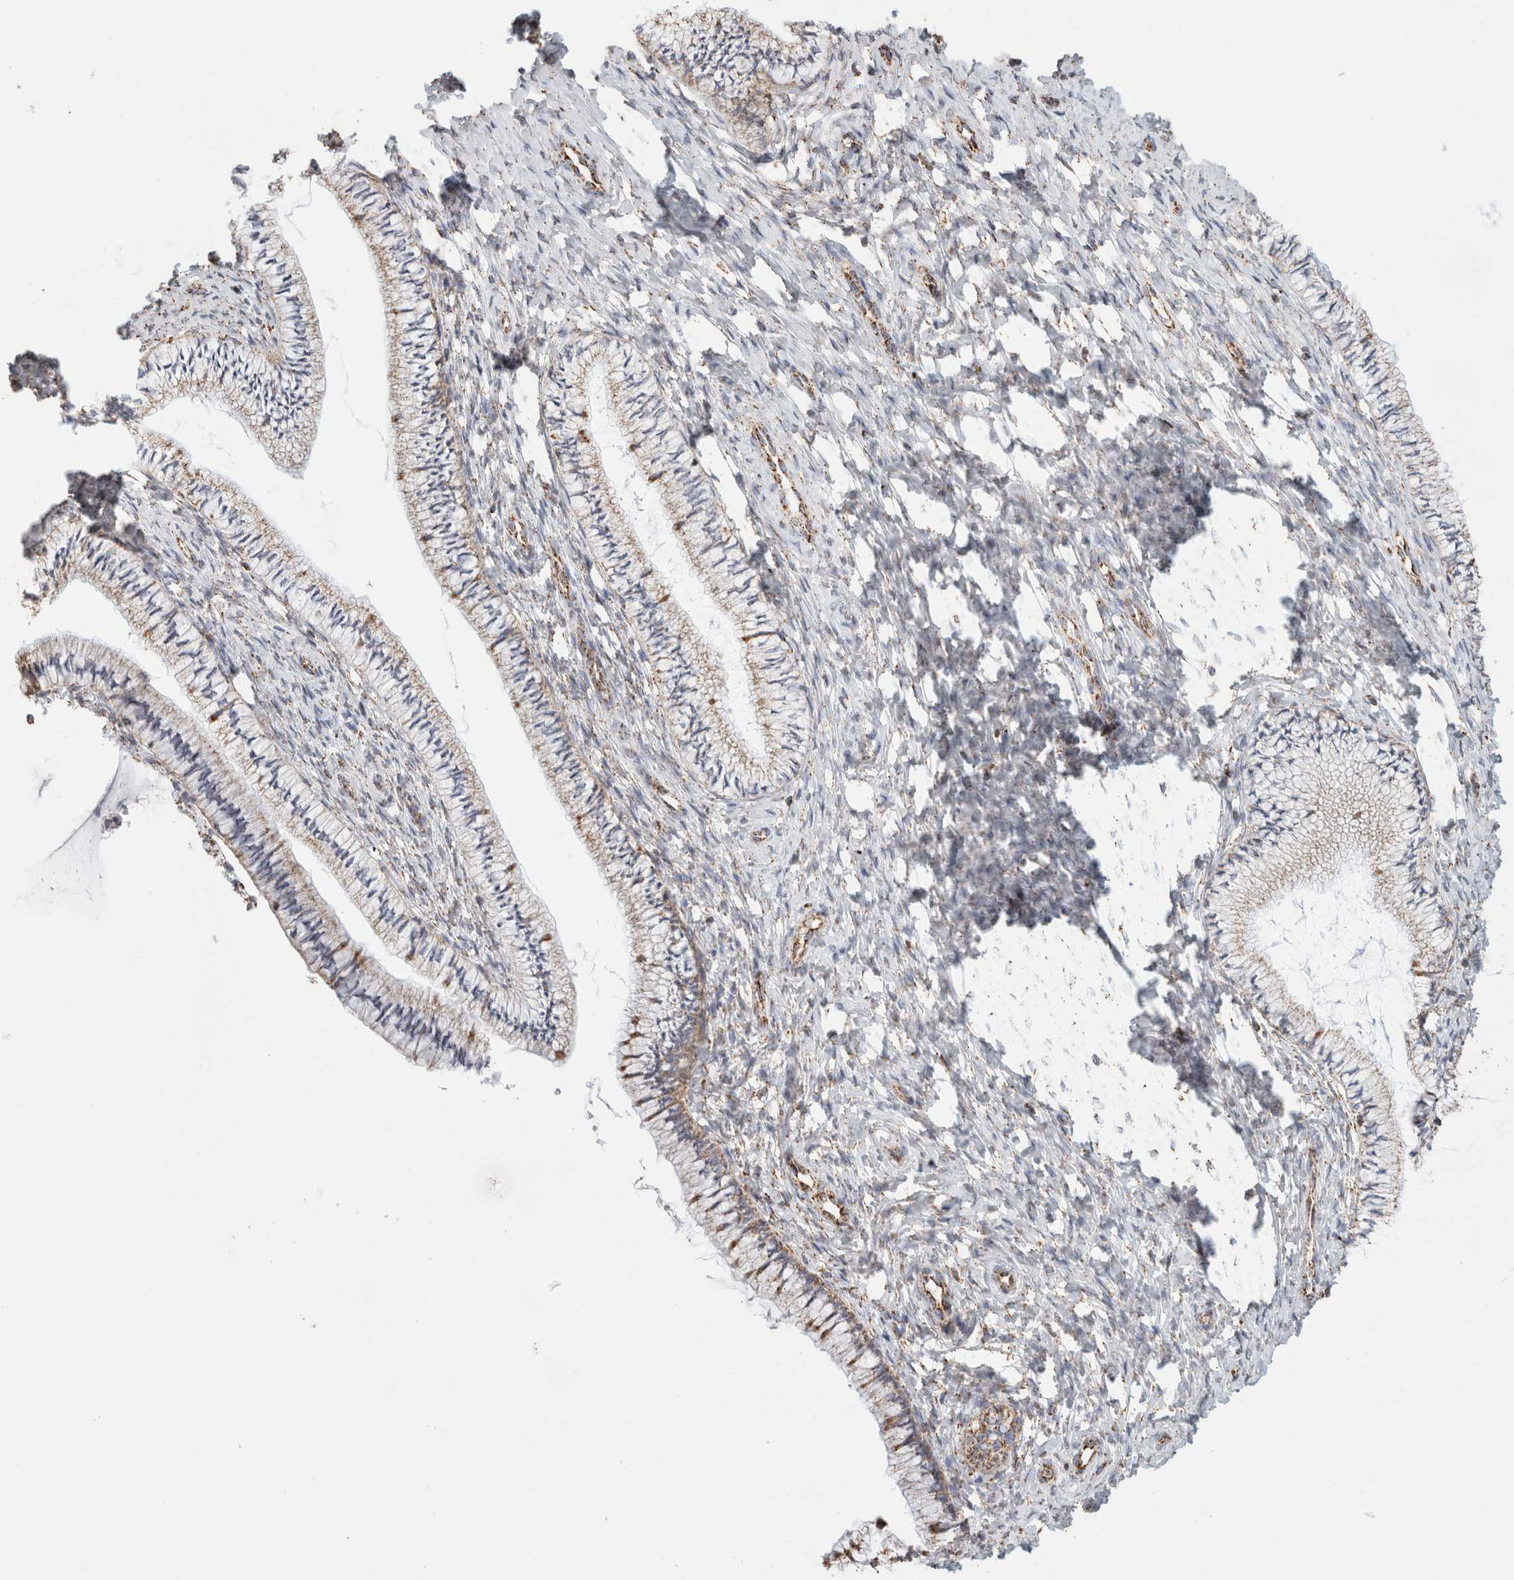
{"staining": {"intensity": "moderate", "quantity": "25%-75%", "location": "cytoplasmic/membranous"}, "tissue": "cervix", "cell_type": "Glandular cells", "image_type": "normal", "snomed": [{"axis": "morphology", "description": "Normal tissue, NOS"}, {"axis": "topography", "description": "Cervix"}], "caption": "Protein expression analysis of normal human cervix reveals moderate cytoplasmic/membranous positivity in about 25%-75% of glandular cells. Using DAB (brown) and hematoxylin (blue) stains, captured at high magnification using brightfield microscopy.", "gene": "C1QBP", "patient": {"sex": "female", "age": 36}}